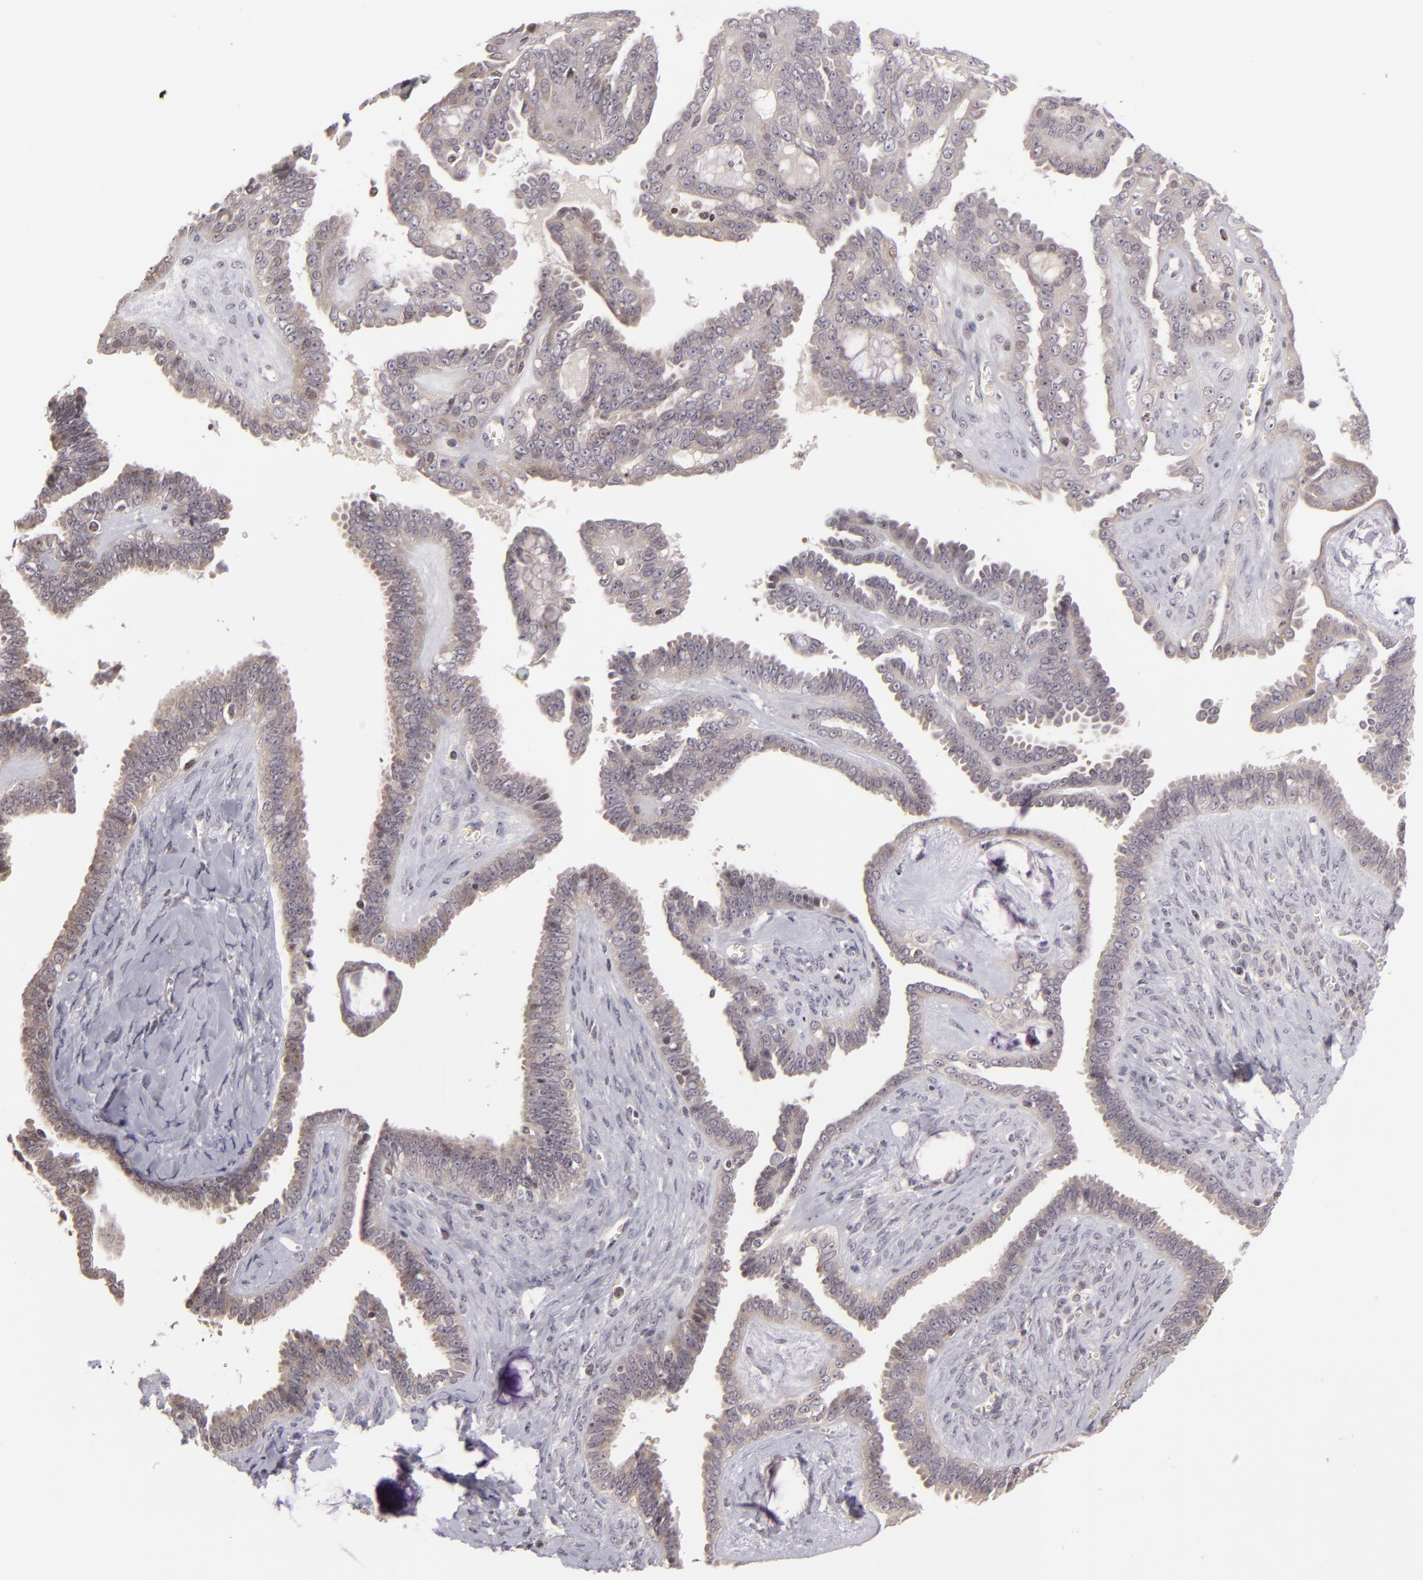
{"staining": {"intensity": "negative", "quantity": "none", "location": "none"}, "tissue": "ovarian cancer", "cell_type": "Tumor cells", "image_type": "cancer", "snomed": [{"axis": "morphology", "description": "Cystadenocarcinoma, serous, NOS"}, {"axis": "topography", "description": "Ovary"}], "caption": "Immunohistochemistry (IHC) of serous cystadenocarcinoma (ovarian) displays no positivity in tumor cells. The staining was performed using DAB (3,3'-diaminobenzidine) to visualize the protein expression in brown, while the nuclei were stained in blue with hematoxylin (Magnification: 20x).", "gene": "AKAP6", "patient": {"sex": "female", "age": 71}}